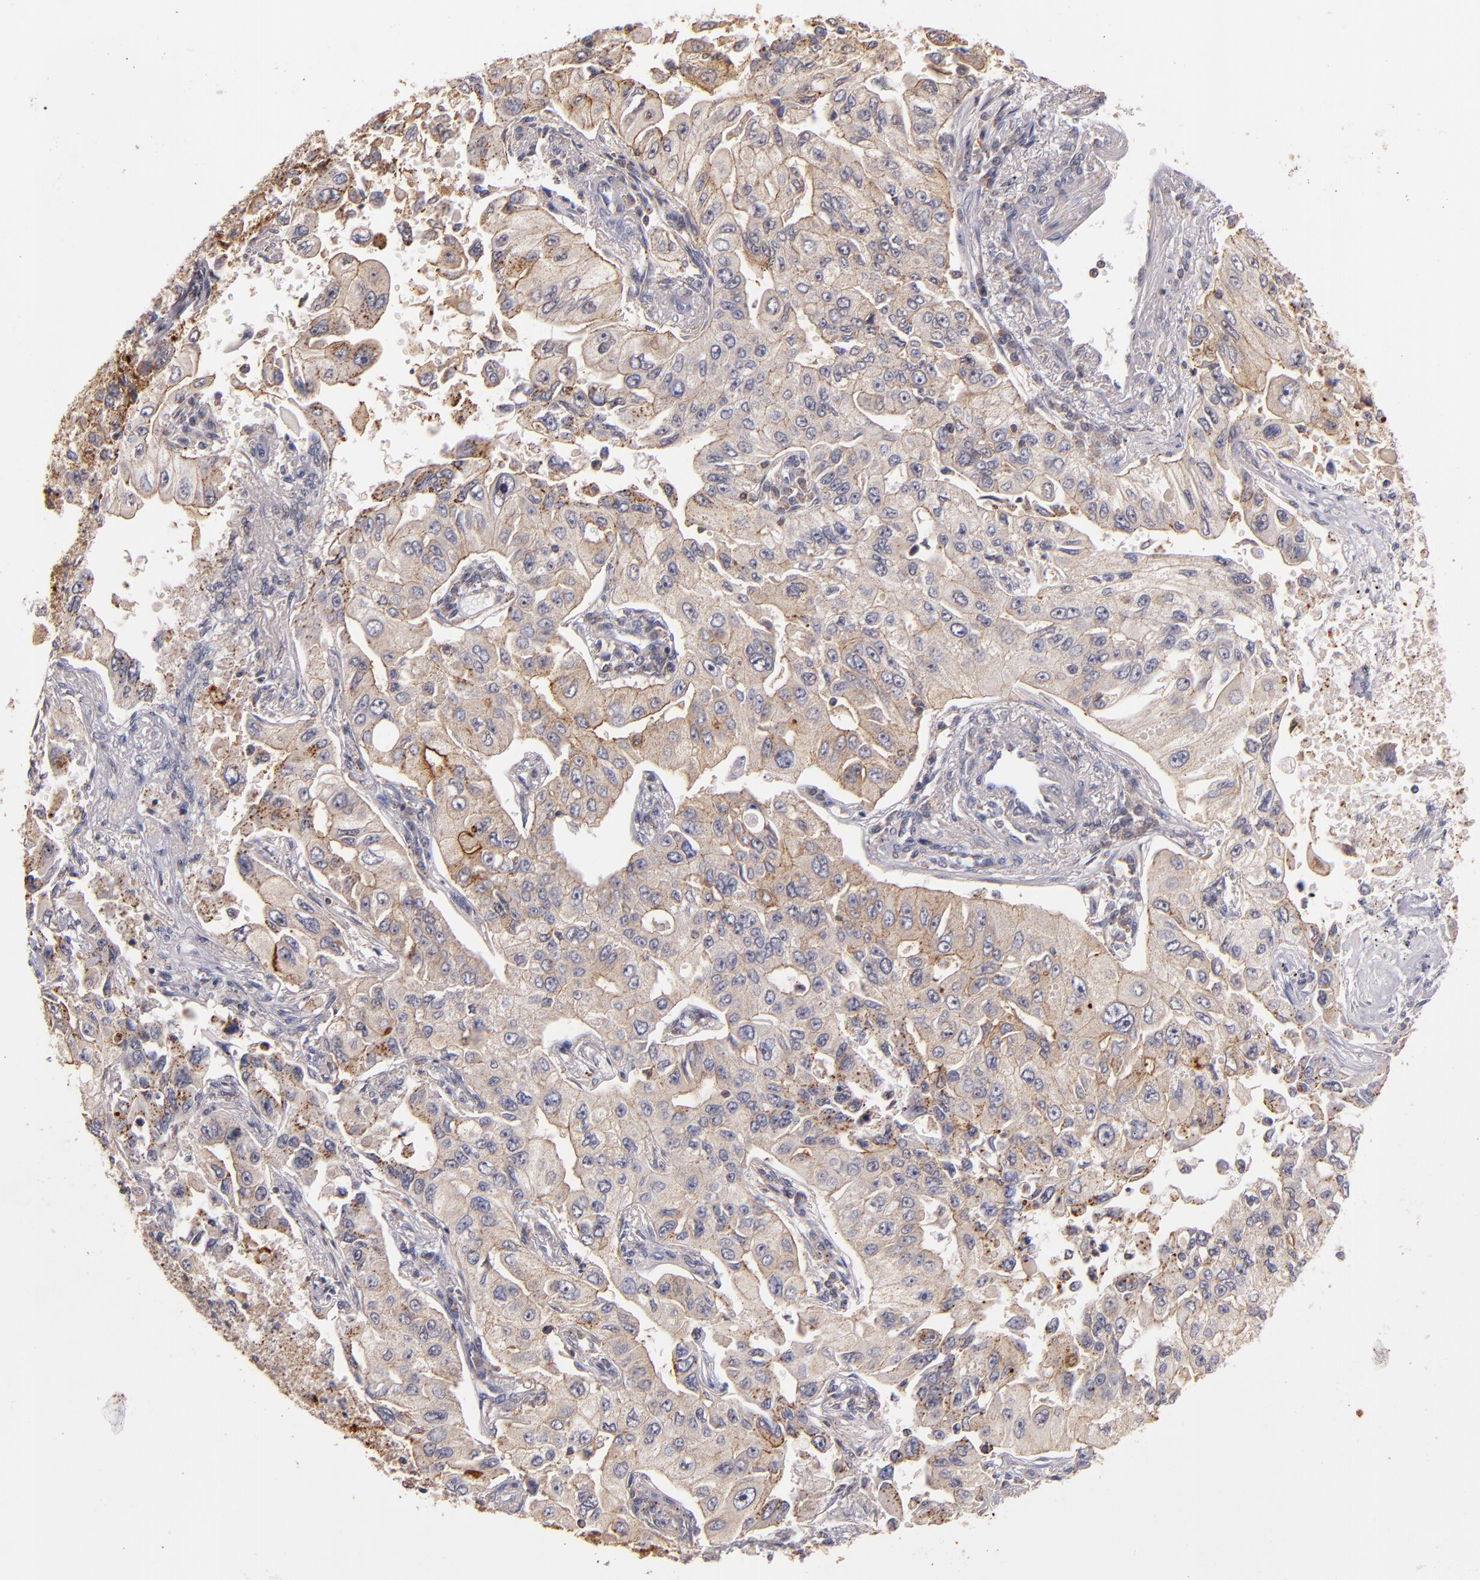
{"staining": {"intensity": "moderate", "quantity": ">75%", "location": "cytoplasmic/membranous"}, "tissue": "lung cancer", "cell_type": "Tumor cells", "image_type": "cancer", "snomed": [{"axis": "morphology", "description": "Adenocarcinoma, NOS"}, {"axis": "topography", "description": "Lung"}], "caption": "Tumor cells demonstrate moderate cytoplasmic/membranous expression in about >75% of cells in lung cancer. The protein is shown in brown color, while the nuclei are stained blue.", "gene": "SYP", "patient": {"sex": "male", "age": 84}}